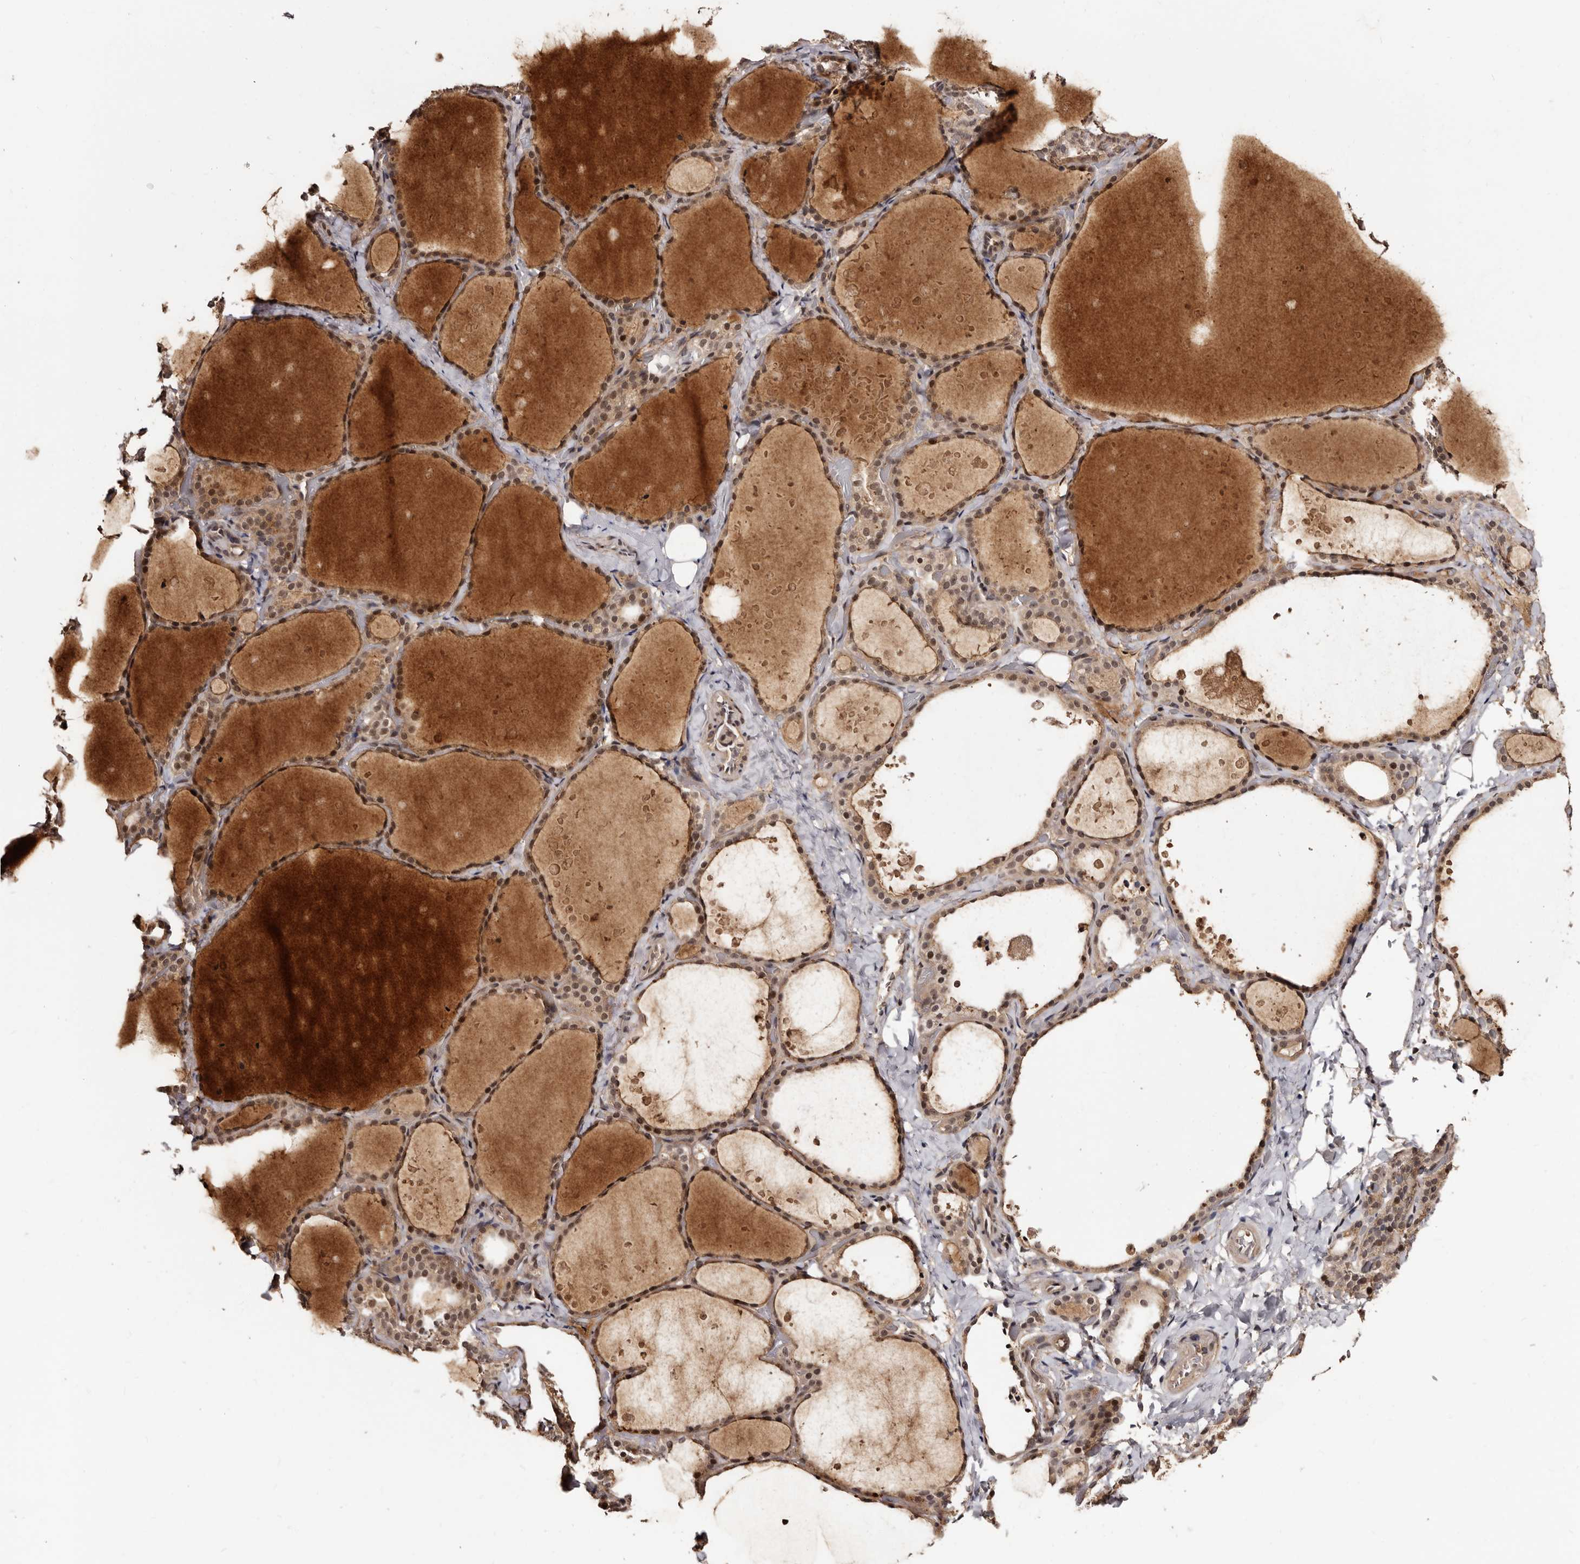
{"staining": {"intensity": "moderate", "quantity": ">75%", "location": "cytoplasmic/membranous,nuclear"}, "tissue": "thyroid gland", "cell_type": "Glandular cells", "image_type": "normal", "snomed": [{"axis": "morphology", "description": "Normal tissue, NOS"}, {"axis": "topography", "description": "Thyroid gland"}], "caption": "Glandular cells show medium levels of moderate cytoplasmic/membranous,nuclear staining in approximately >75% of cells in normal human thyroid gland.", "gene": "TBC1D22B", "patient": {"sex": "female", "age": 44}}